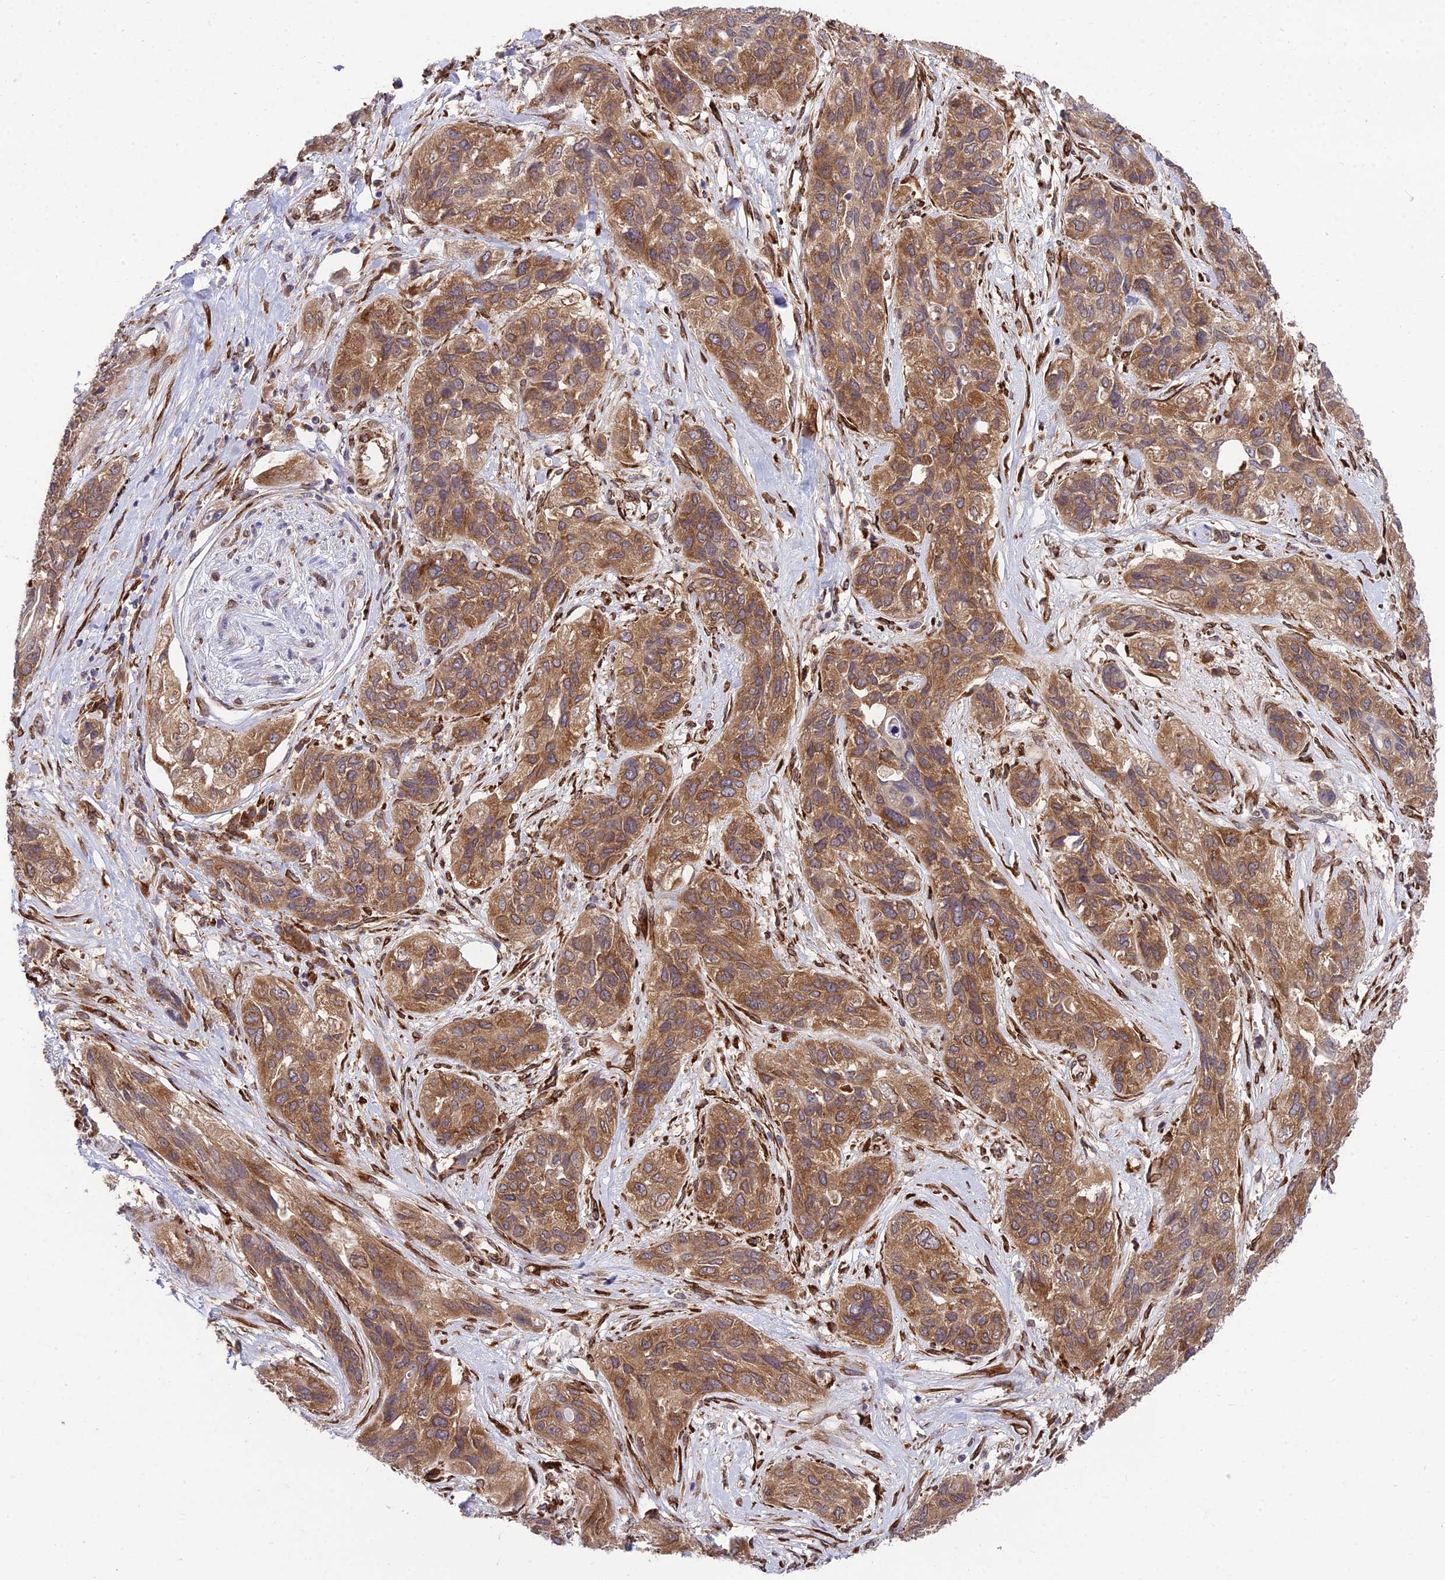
{"staining": {"intensity": "moderate", "quantity": ">75%", "location": "cytoplasmic/membranous"}, "tissue": "lung cancer", "cell_type": "Tumor cells", "image_type": "cancer", "snomed": [{"axis": "morphology", "description": "Squamous cell carcinoma, NOS"}, {"axis": "topography", "description": "Lung"}], "caption": "Lung cancer stained with DAB (3,3'-diaminobenzidine) immunohistochemistry (IHC) exhibits medium levels of moderate cytoplasmic/membranous staining in approximately >75% of tumor cells.", "gene": "DHCR7", "patient": {"sex": "female", "age": 70}}